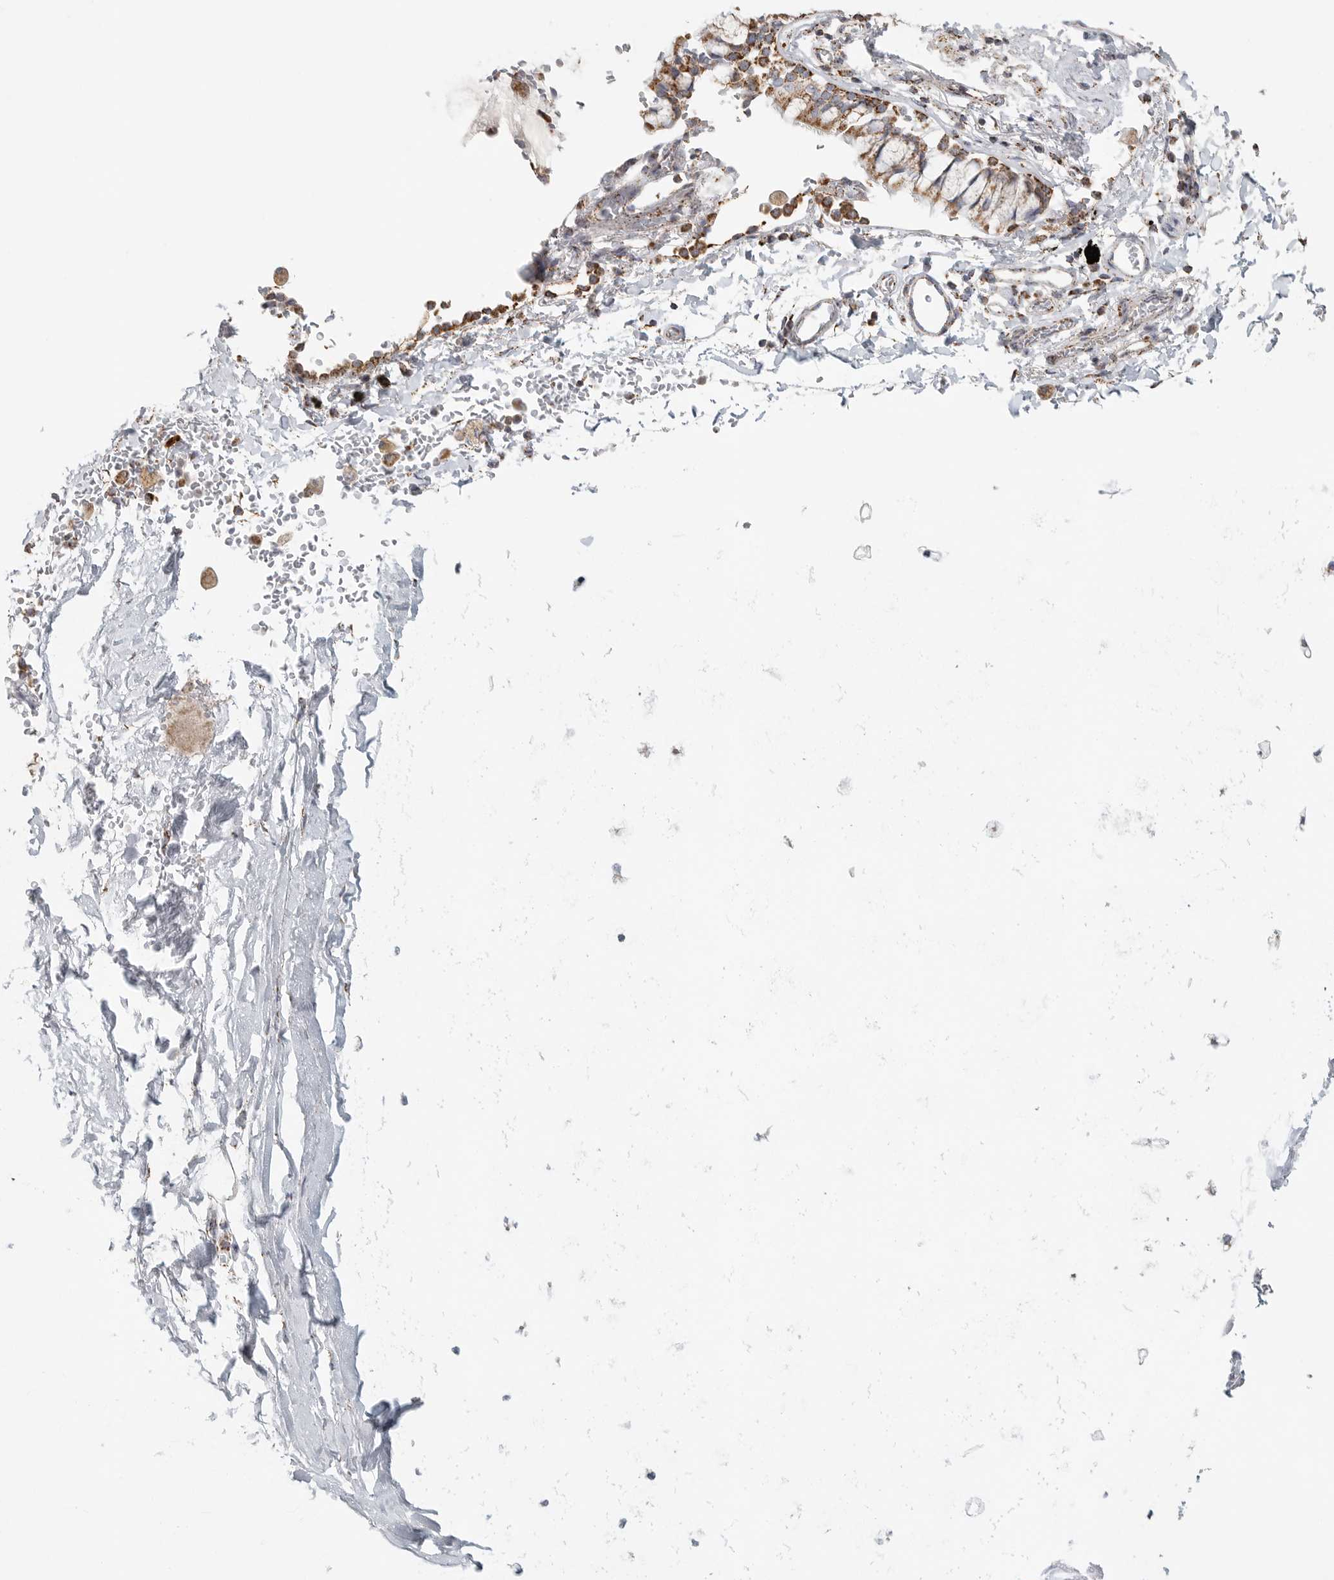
{"staining": {"intensity": "moderate", "quantity": ">75%", "location": "cytoplasmic/membranous"}, "tissue": "bronchus", "cell_type": "Respiratory epithelial cells", "image_type": "normal", "snomed": [{"axis": "morphology", "description": "Normal tissue, NOS"}, {"axis": "morphology", "description": "Inflammation, NOS"}, {"axis": "topography", "description": "Cartilage tissue"}, {"axis": "topography", "description": "Bronchus"}, {"axis": "topography", "description": "Lung"}], "caption": "This micrograph shows immunohistochemistry staining of unremarkable human bronchus, with medium moderate cytoplasmic/membranous staining in about >75% of respiratory epithelial cells.", "gene": "SLC25A26", "patient": {"sex": "female", "age": 64}}